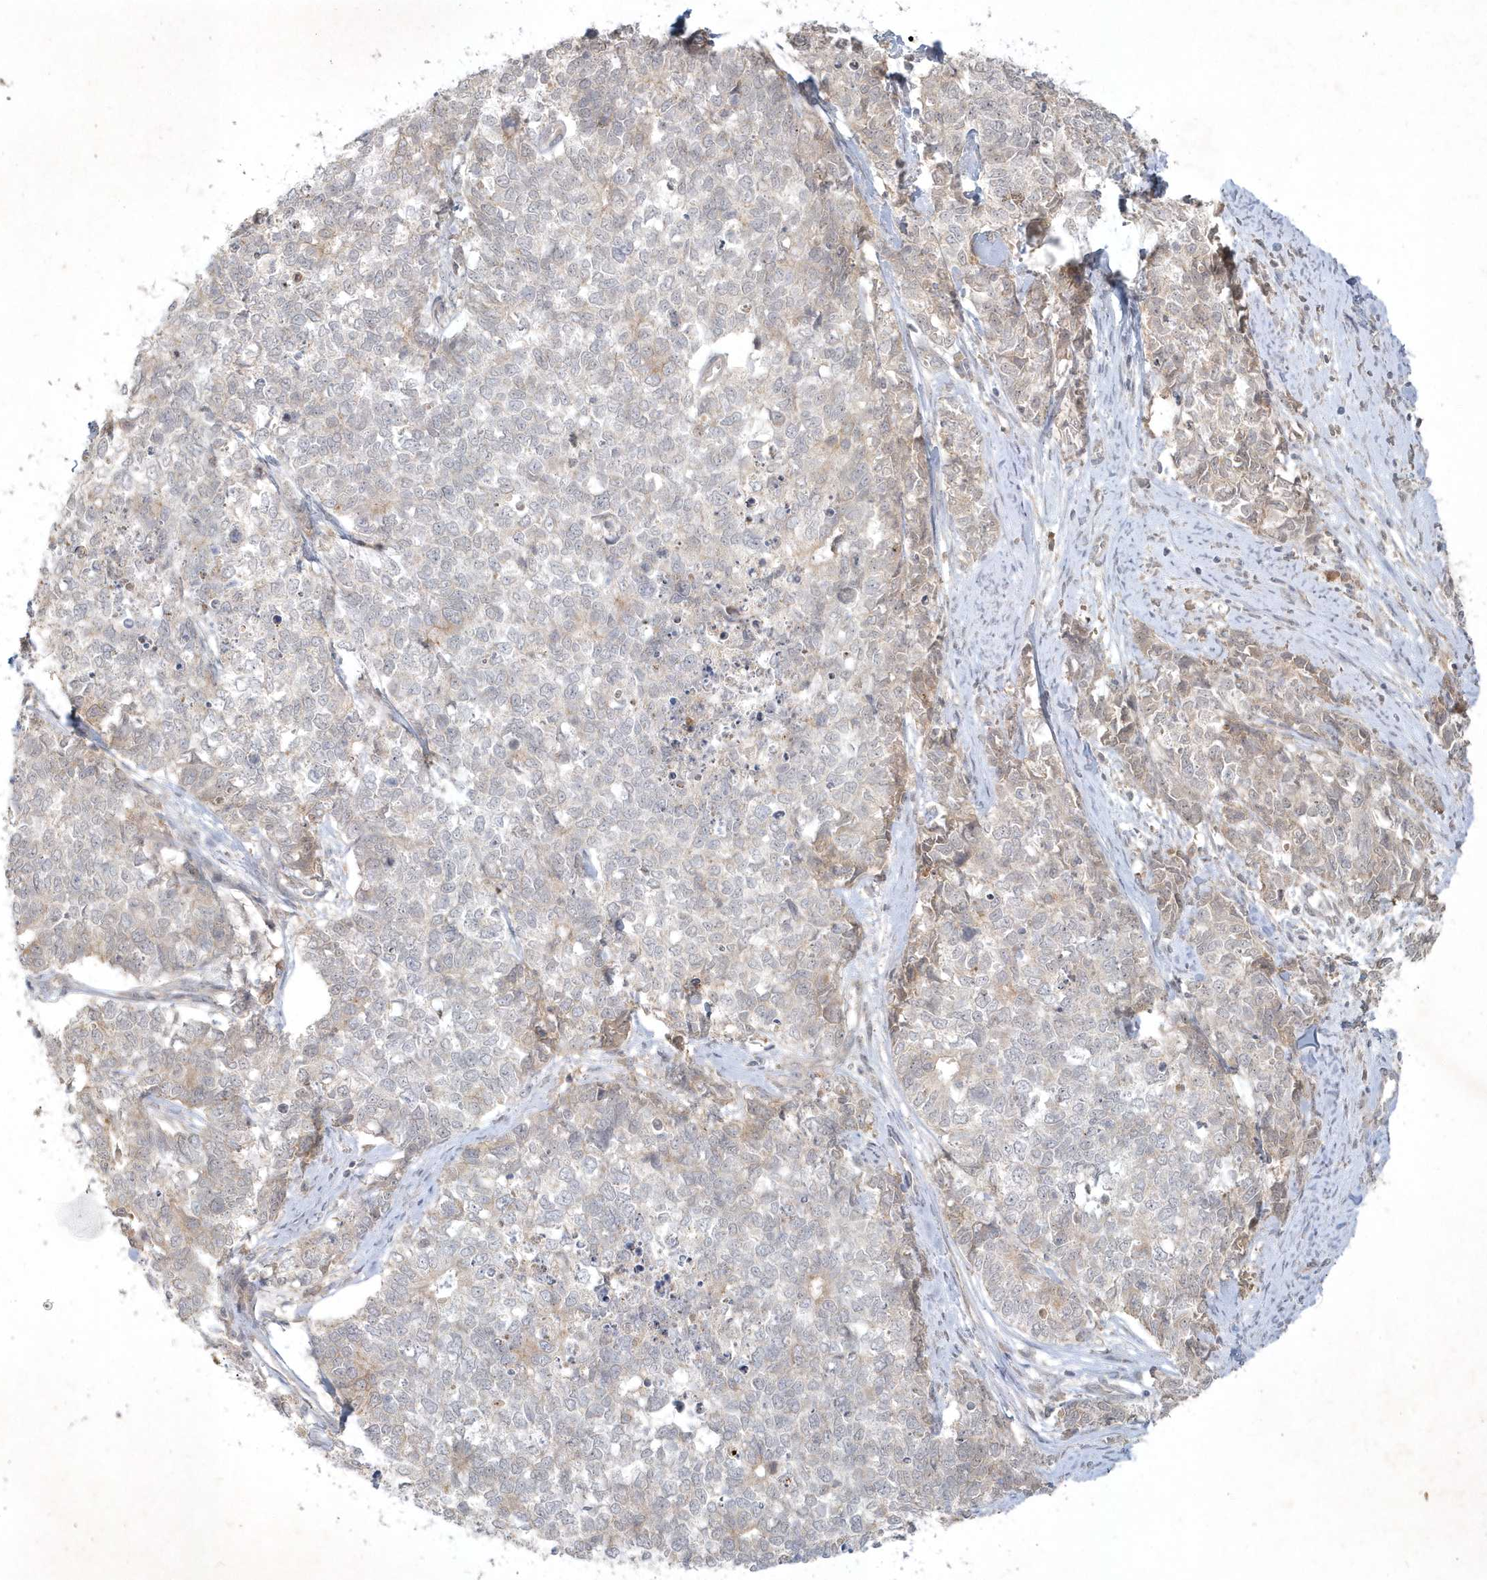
{"staining": {"intensity": "negative", "quantity": "none", "location": "none"}, "tissue": "cervical cancer", "cell_type": "Tumor cells", "image_type": "cancer", "snomed": [{"axis": "morphology", "description": "Squamous cell carcinoma, NOS"}, {"axis": "topography", "description": "Cervix"}], "caption": "The histopathology image exhibits no significant staining in tumor cells of squamous cell carcinoma (cervical).", "gene": "BOD1", "patient": {"sex": "female", "age": 63}}